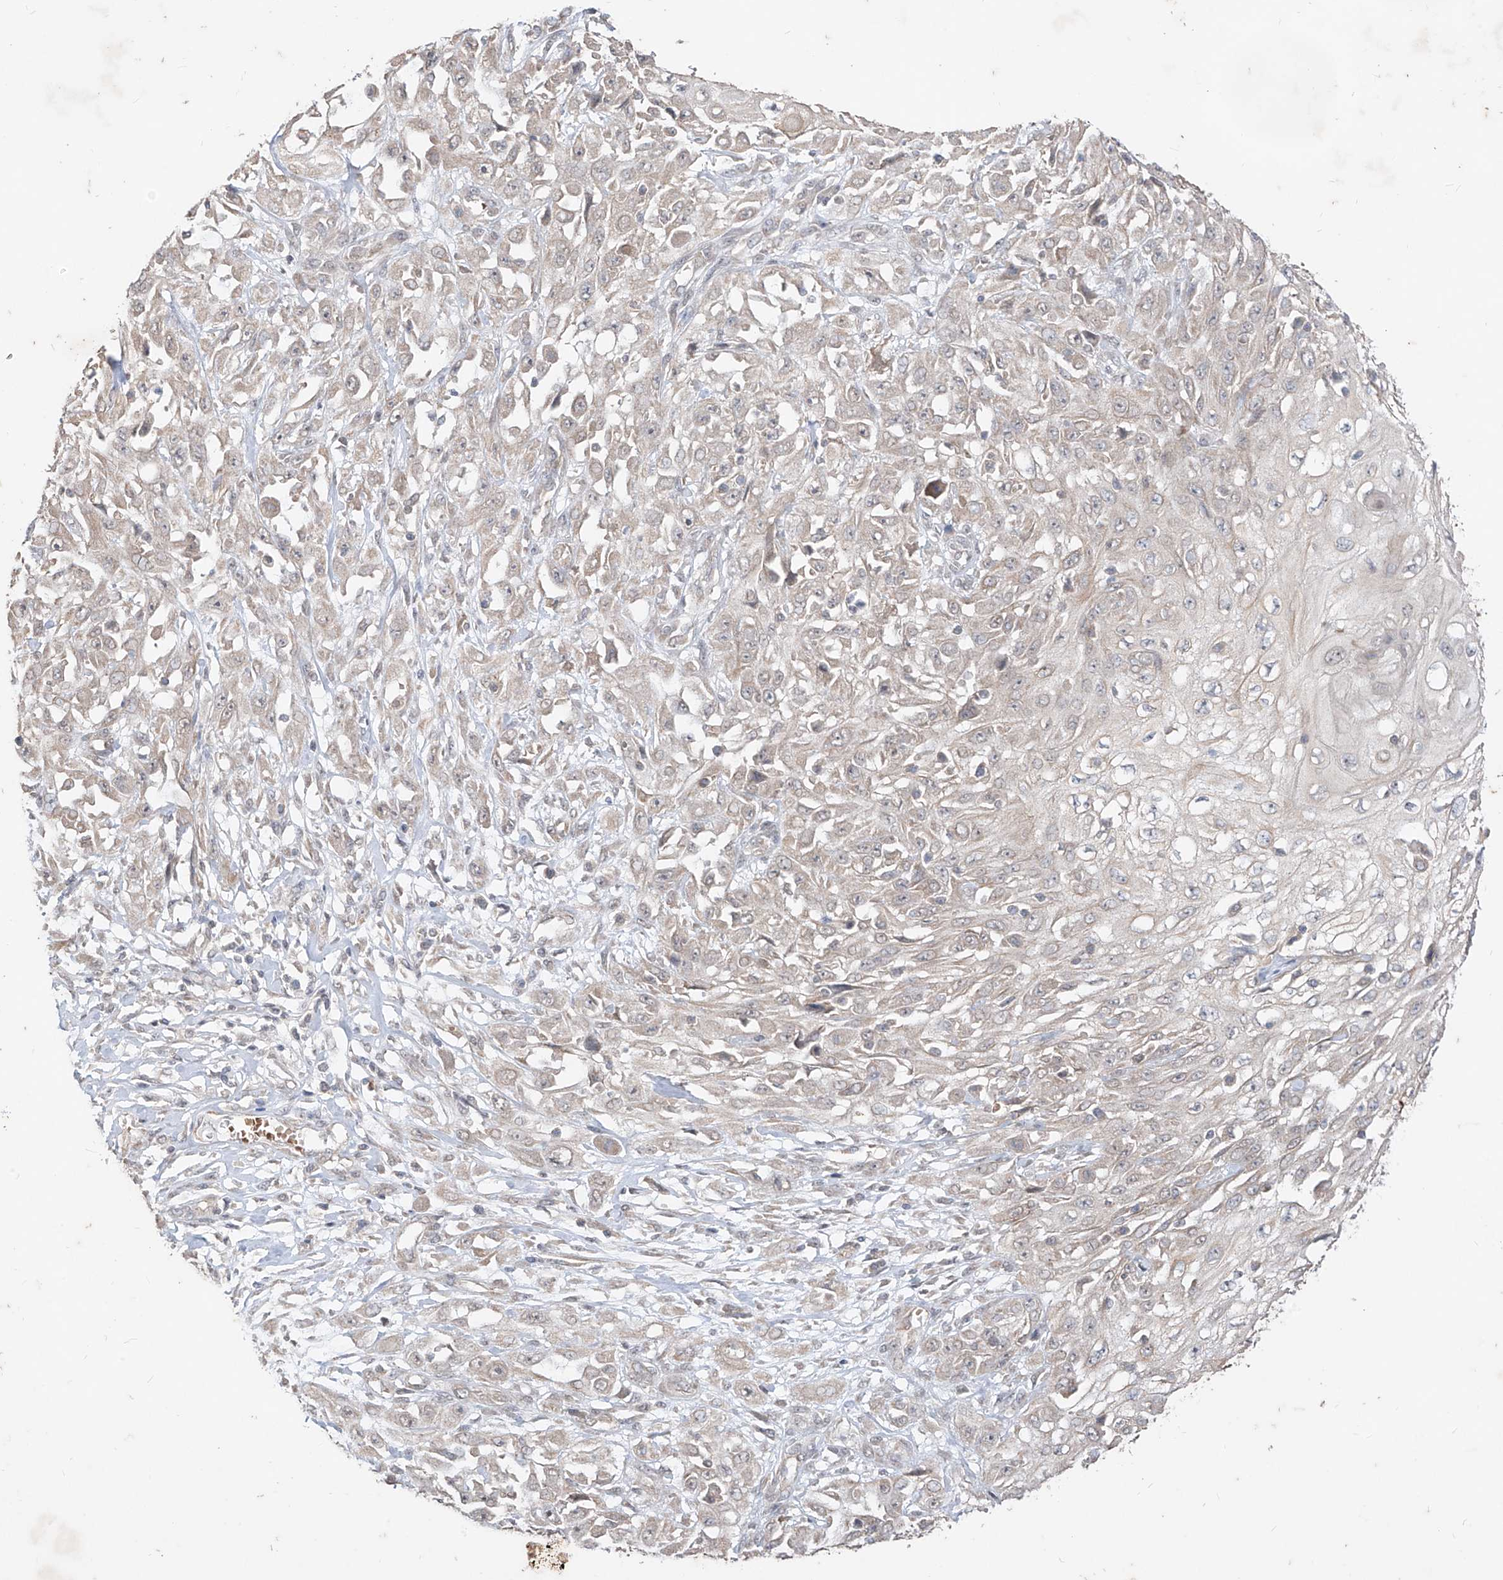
{"staining": {"intensity": "negative", "quantity": "none", "location": "none"}, "tissue": "skin cancer", "cell_type": "Tumor cells", "image_type": "cancer", "snomed": [{"axis": "morphology", "description": "Squamous cell carcinoma, NOS"}, {"axis": "morphology", "description": "Squamous cell carcinoma, metastatic, NOS"}, {"axis": "topography", "description": "Skin"}, {"axis": "topography", "description": "Lymph node"}], "caption": "This is an immunohistochemistry (IHC) photomicrograph of skin squamous cell carcinoma. There is no positivity in tumor cells.", "gene": "MTUS2", "patient": {"sex": "male", "age": 75}}